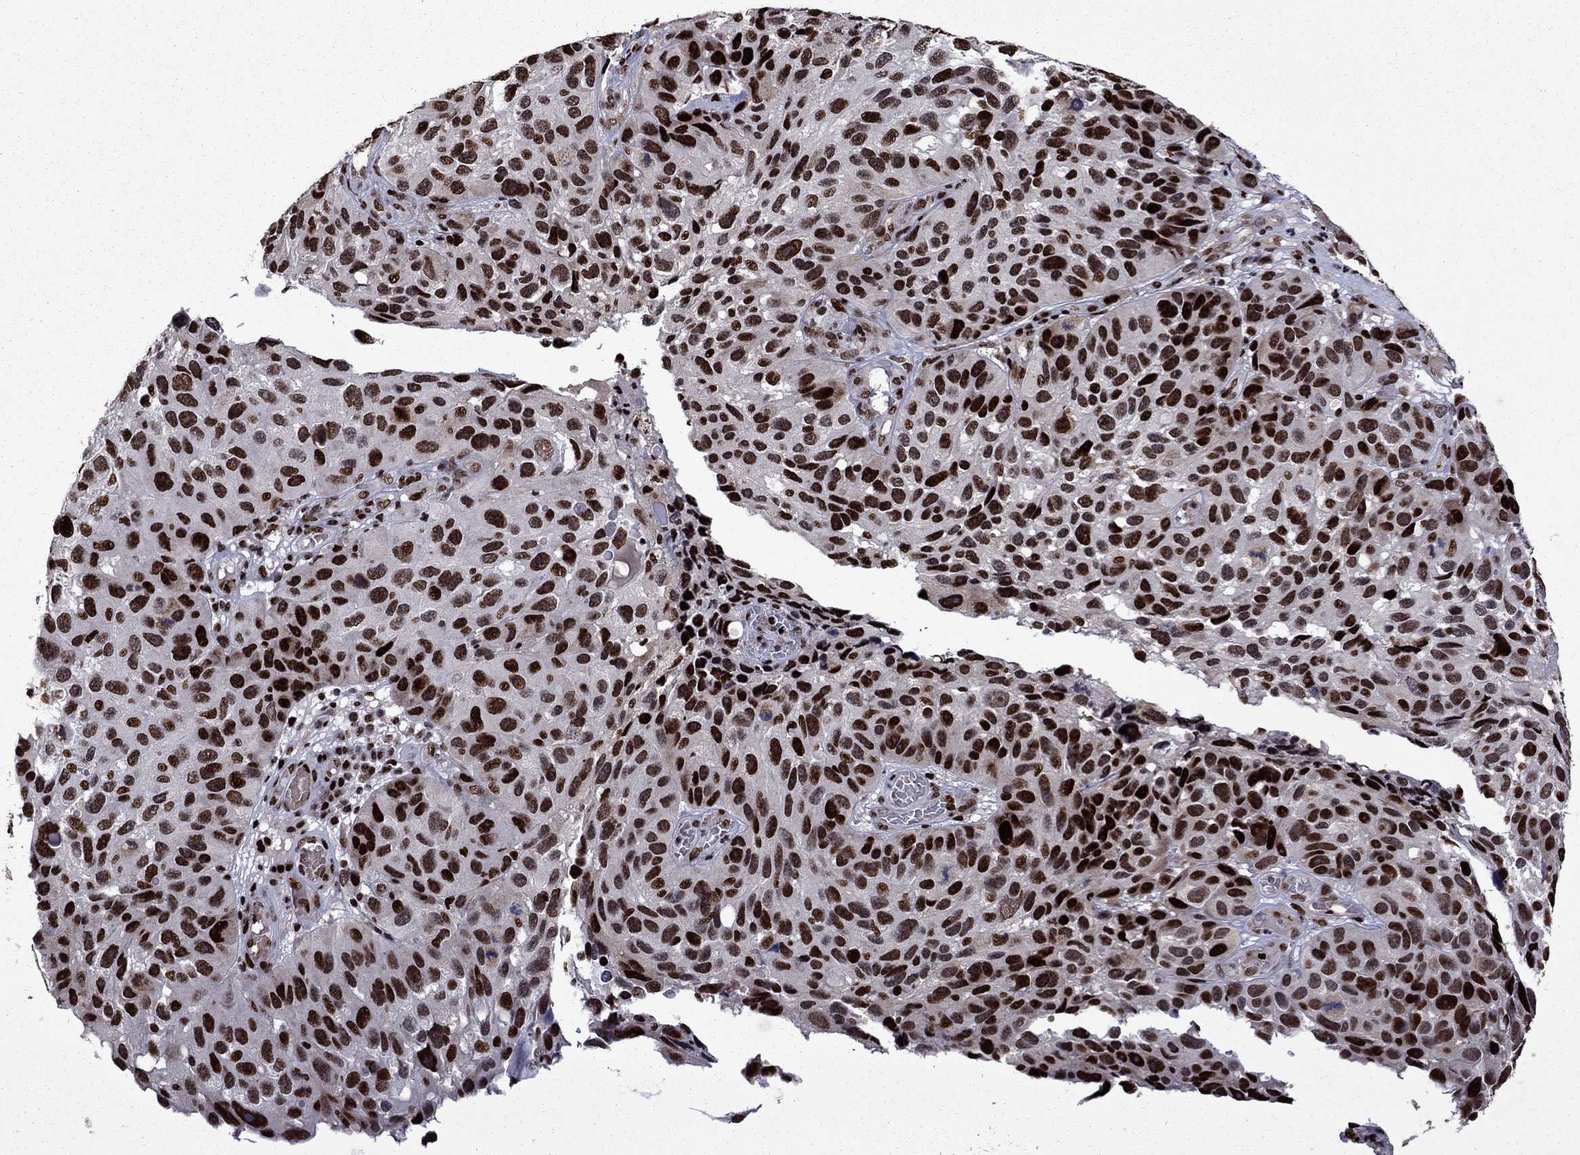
{"staining": {"intensity": "strong", "quantity": ">75%", "location": "nuclear"}, "tissue": "melanoma", "cell_type": "Tumor cells", "image_type": "cancer", "snomed": [{"axis": "morphology", "description": "Malignant melanoma, NOS"}, {"axis": "topography", "description": "Skin"}], "caption": "IHC histopathology image of melanoma stained for a protein (brown), which exhibits high levels of strong nuclear staining in about >75% of tumor cells.", "gene": "LIMK1", "patient": {"sex": "male", "age": 53}}